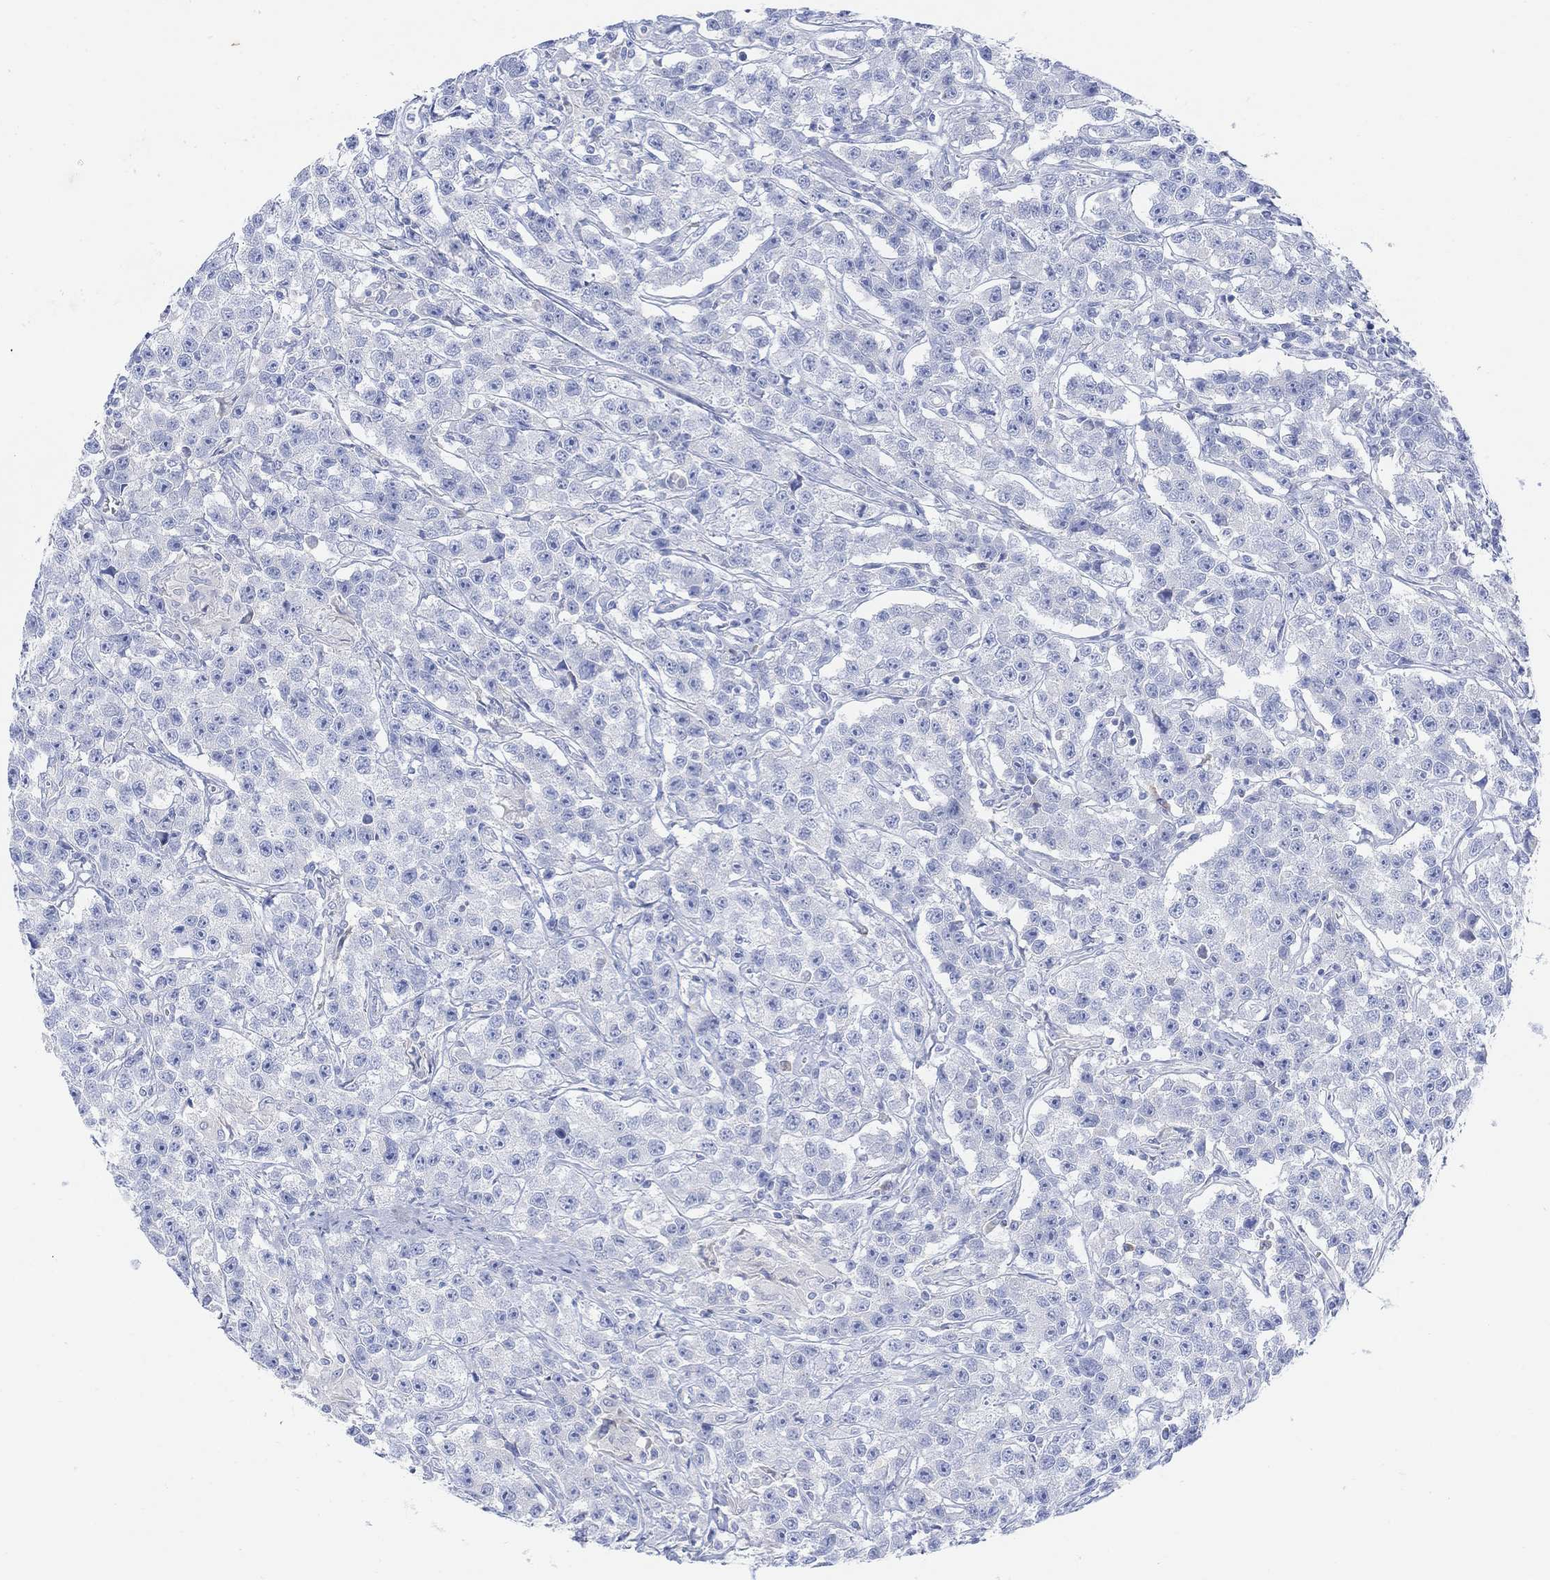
{"staining": {"intensity": "negative", "quantity": "none", "location": "none"}, "tissue": "testis cancer", "cell_type": "Tumor cells", "image_type": "cancer", "snomed": [{"axis": "morphology", "description": "Seminoma, NOS"}, {"axis": "topography", "description": "Testis"}], "caption": "Tumor cells show no significant protein staining in testis cancer. The staining is performed using DAB brown chromogen with nuclei counter-stained in using hematoxylin.", "gene": "GNG13", "patient": {"sex": "male", "age": 59}}